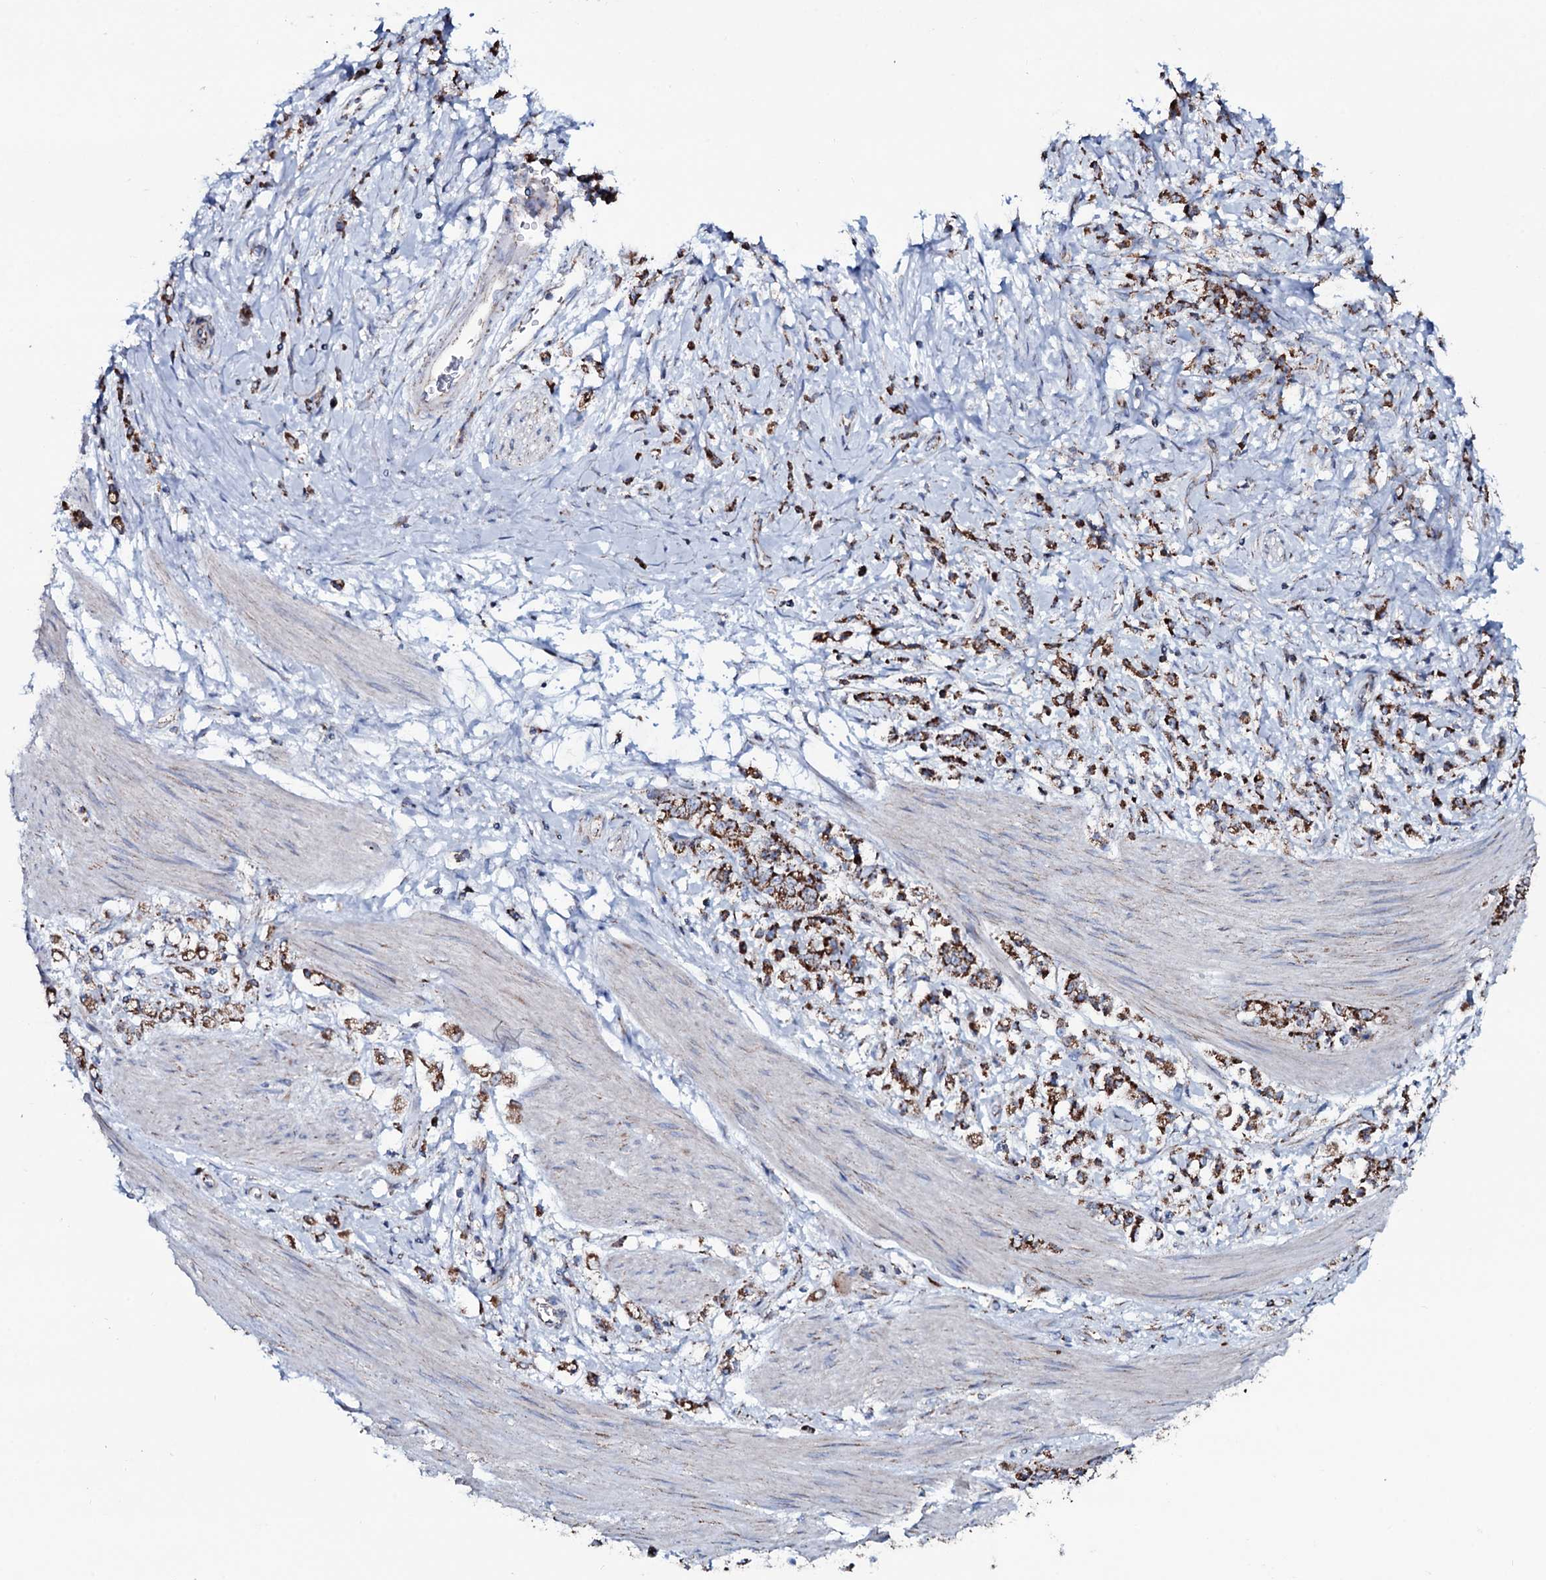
{"staining": {"intensity": "strong", "quantity": ">75%", "location": "cytoplasmic/membranous"}, "tissue": "stomach cancer", "cell_type": "Tumor cells", "image_type": "cancer", "snomed": [{"axis": "morphology", "description": "Adenocarcinoma, NOS"}, {"axis": "topography", "description": "Stomach"}], "caption": "Strong cytoplasmic/membranous positivity for a protein is present in about >75% of tumor cells of stomach cancer using immunohistochemistry (IHC).", "gene": "MRPS35", "patient": {"sex": "female", "age": 60}}